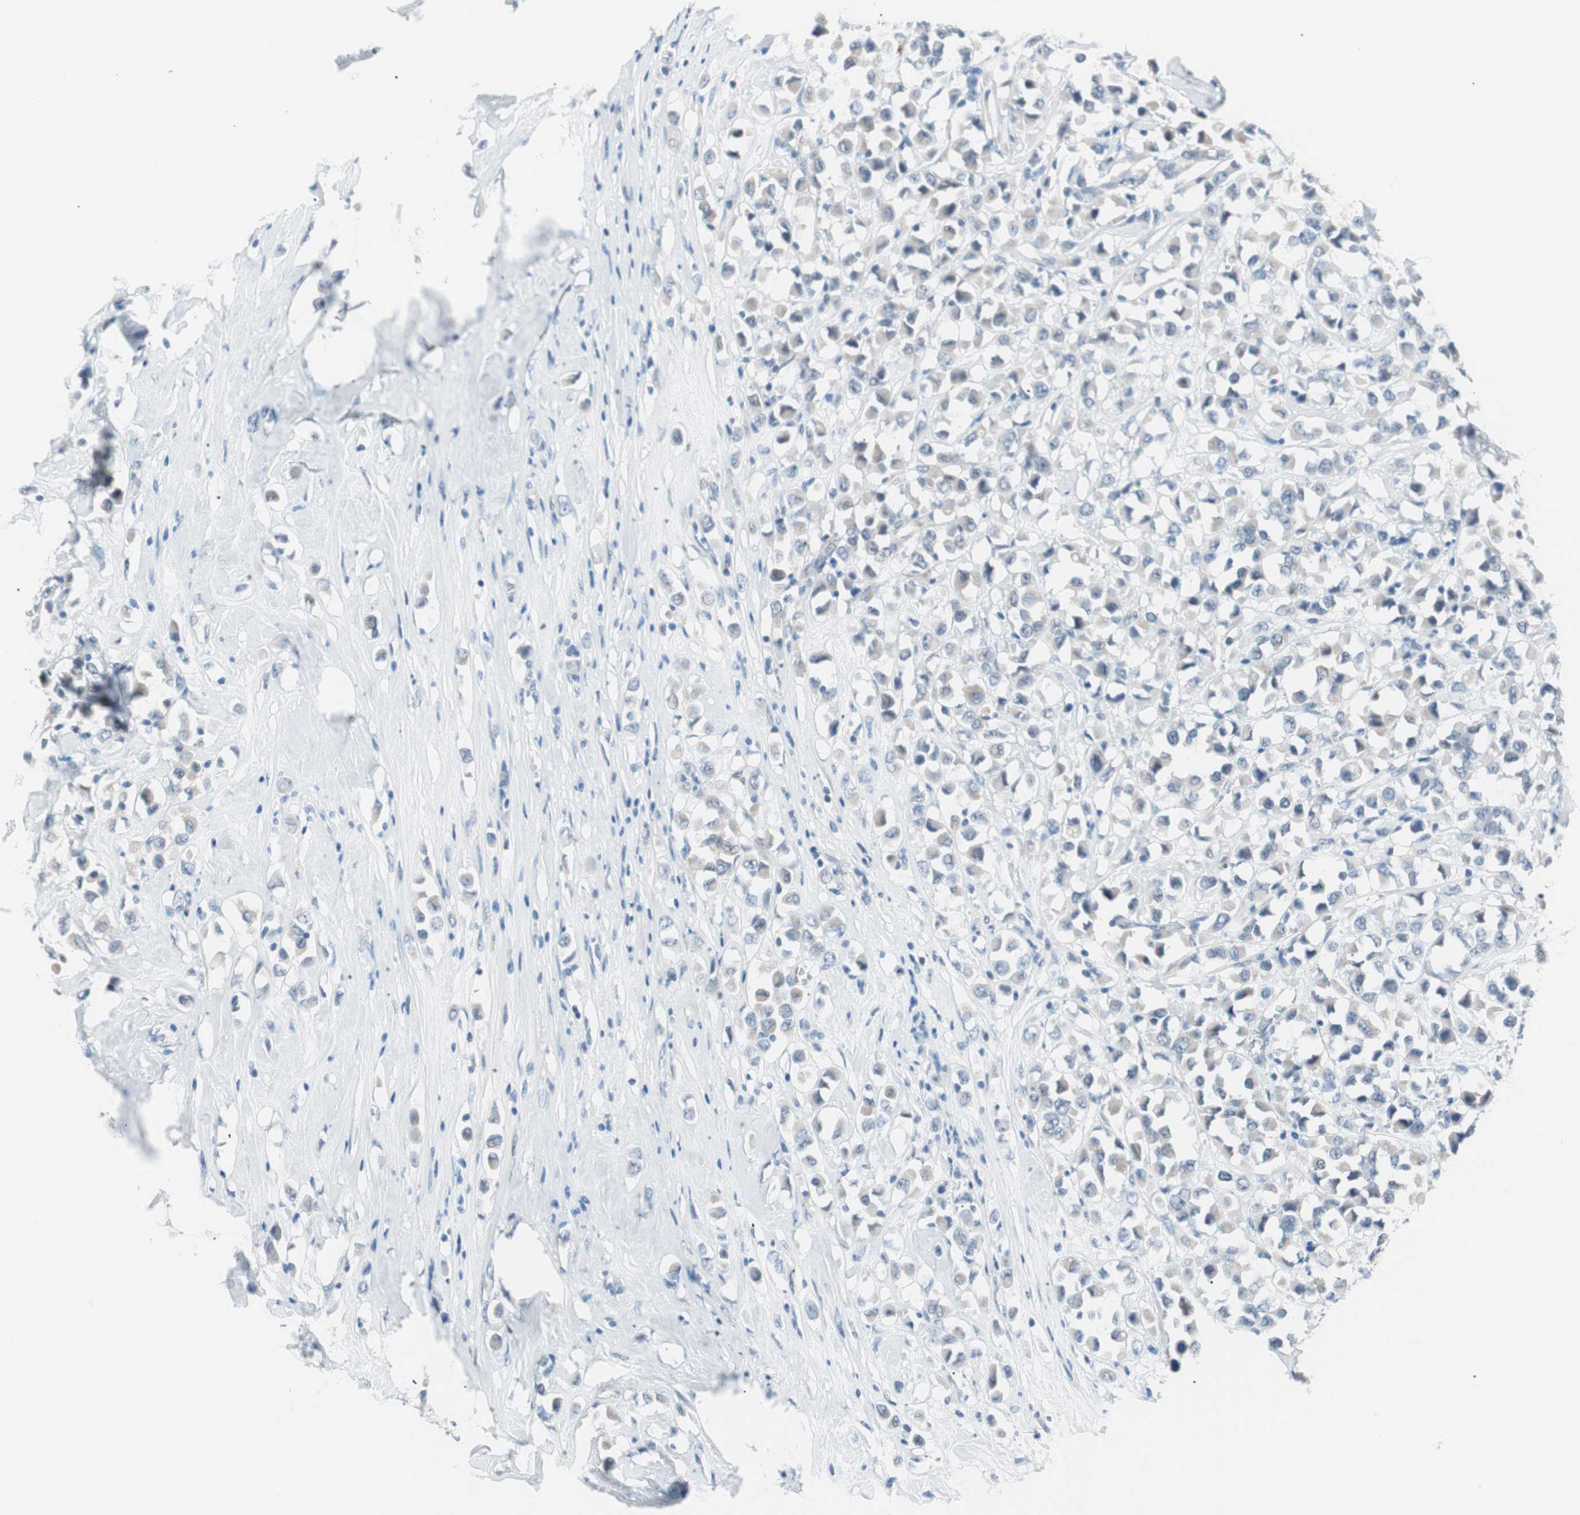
{"staining": {"intensity": "negative", "quantity": "none", "location": "none"}, "tissue": "breast cancer", "cell_type": "Tumor cells", "image_type": "cancer", "snomed": [{"axis": "morphology", "description": "Duct carcinoma"}, {"axis": "topography", "description": "Breast"}], "caption": "Breast cancer stained for a protein using IHC reveals no staining tumor cells.", "gene": "VIL1", "patient": {"sex": "female", "age": 61}}